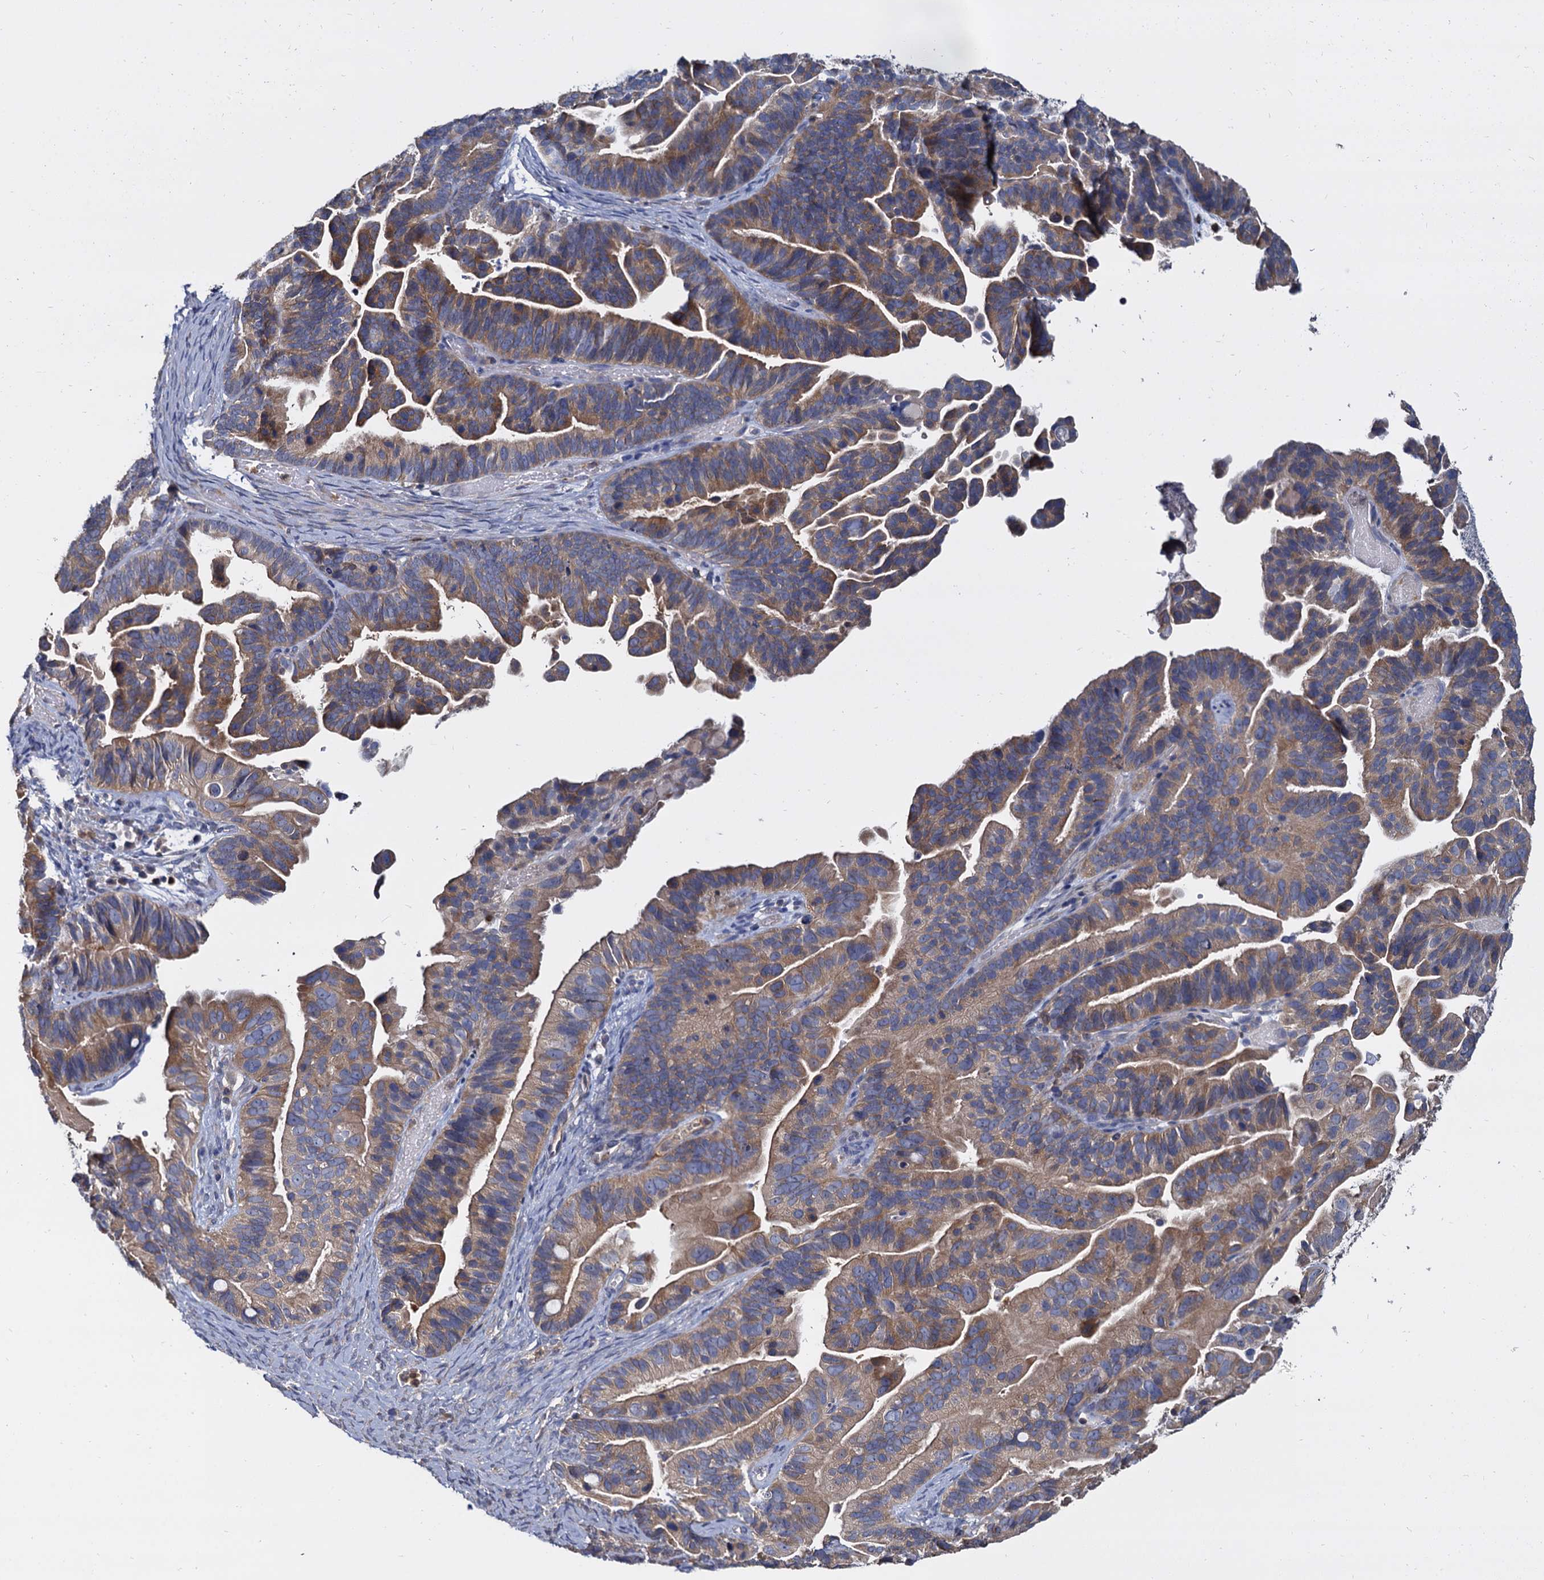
{"staining": {"intensity": "moderate", "quantity": ">75%", "location": "cytoplasmic/membranous"}, "tissue": "ovarian cancer", "cell_type": "Tumor cells", "image_type": "cancer", "snomed": [{"axis": "morphology", "description": "Cystadenocarcinoma, serous, NOS"}, {"axis": "topography", "description": "Ovary"}], "caption": "This is a micrograph of immunohistochemistry staining of ovarian cancer, which shows moderate staining in the cytoplasmic/membranous of tumor cells.", "gene": "ANKRD13A", "patient": {"sex": "female", "age": 56}}